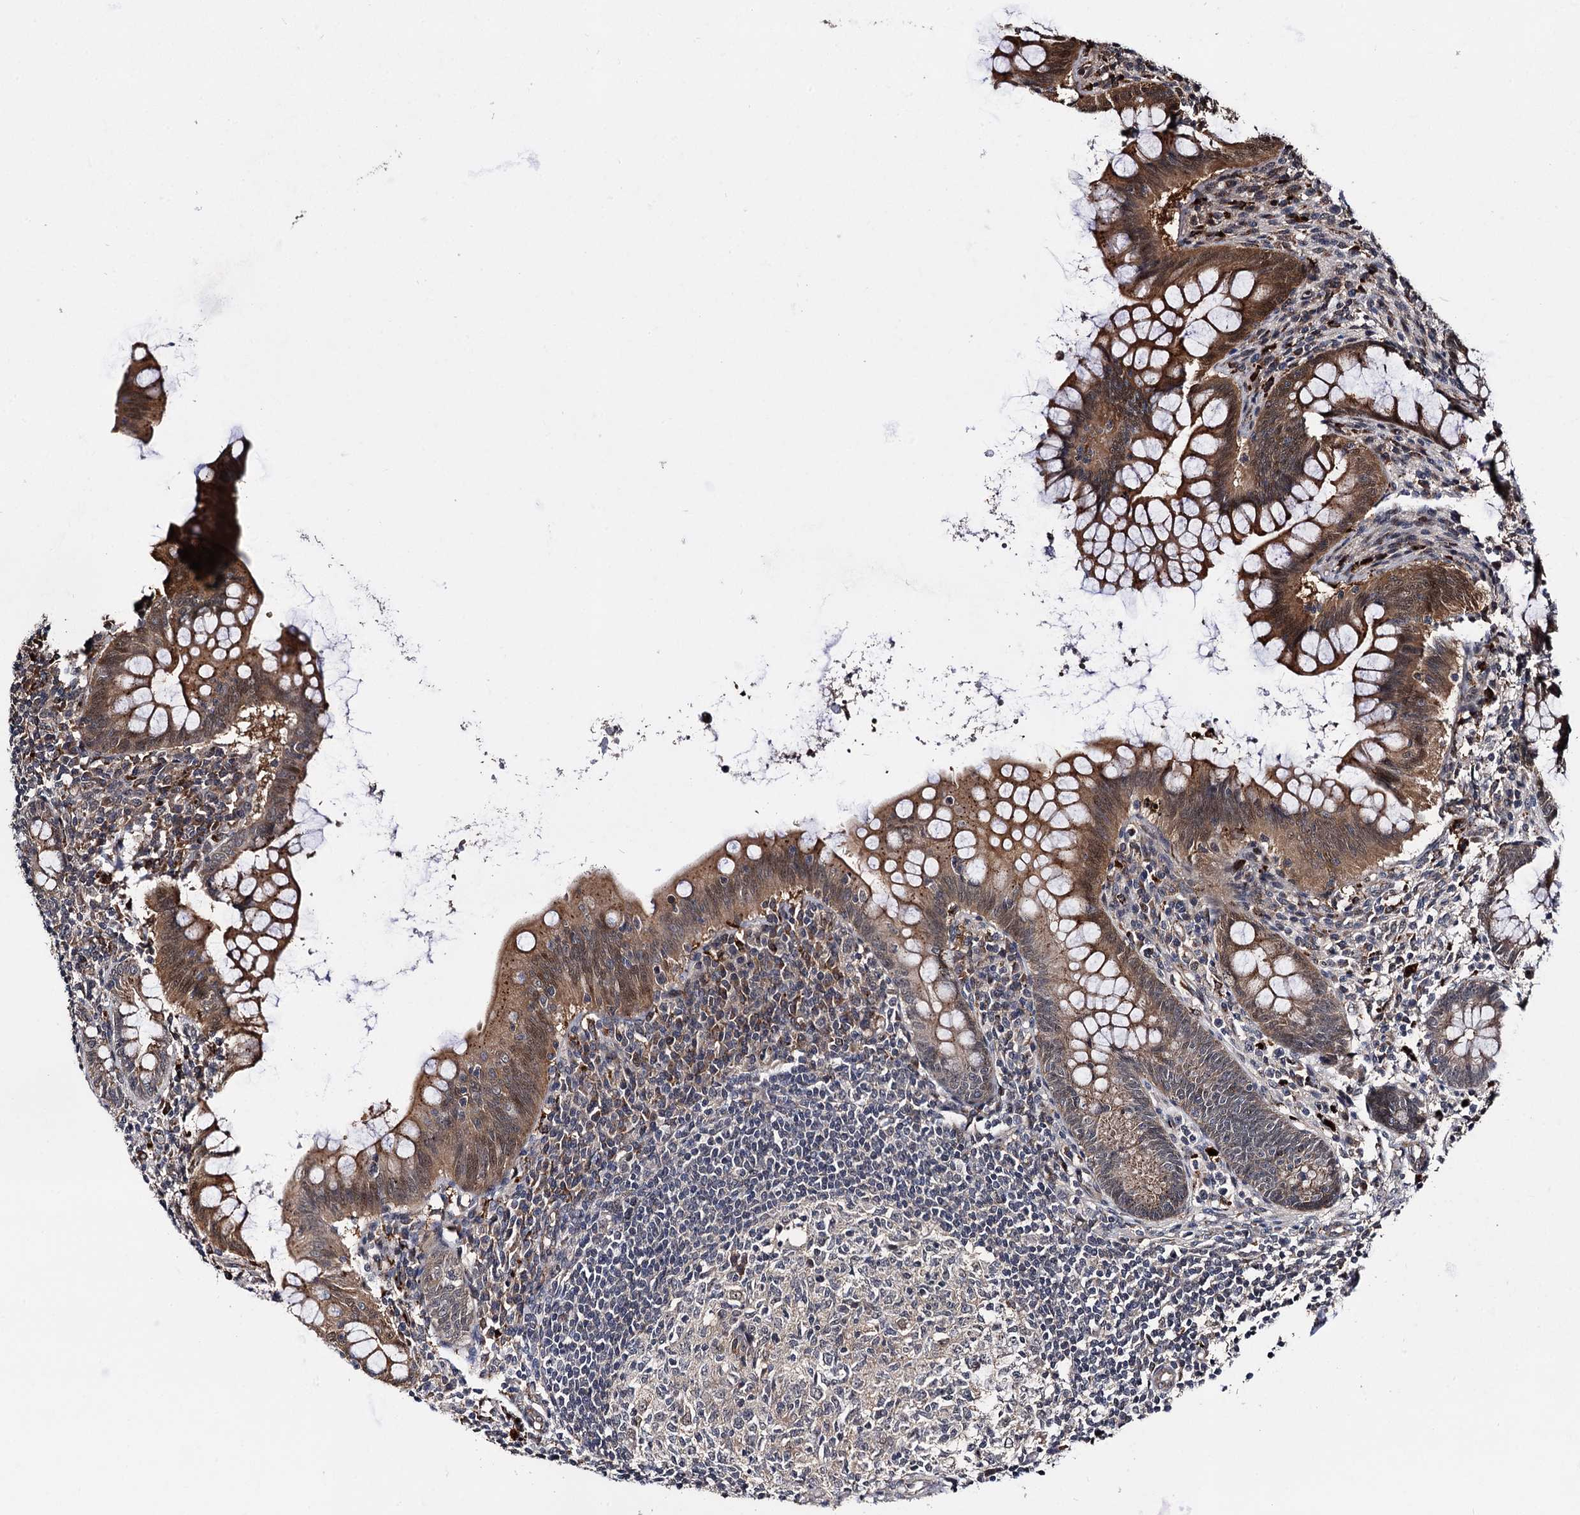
{"staining": {"intensity": "moderate", "quantity": ">75%", "location": "cytoplasmic/membranous"}, "tissue": "appendix", "cell_type": "Glandular cells", "image_type": "normal", "snomed": [{"axis": "morphology", "description": "Normal tissue, NOS"}, {"axis": "topography", "description": "Appendix"}], "caption": "An immunohistochemistry (IHC) image of unremarkable tissue is shown. Protein staining in brown highlights moderate cytoplasmic/membranous positivity in appendix within glandular cells. The staining is performed using DAB (3,3'-diaminobenzidine) brown chromogen to label protein expression. The nuclei are counter-stained blue using hematoxylin.", "gene": "CEP192", "patient": {"sex": "female", "age": 33}}